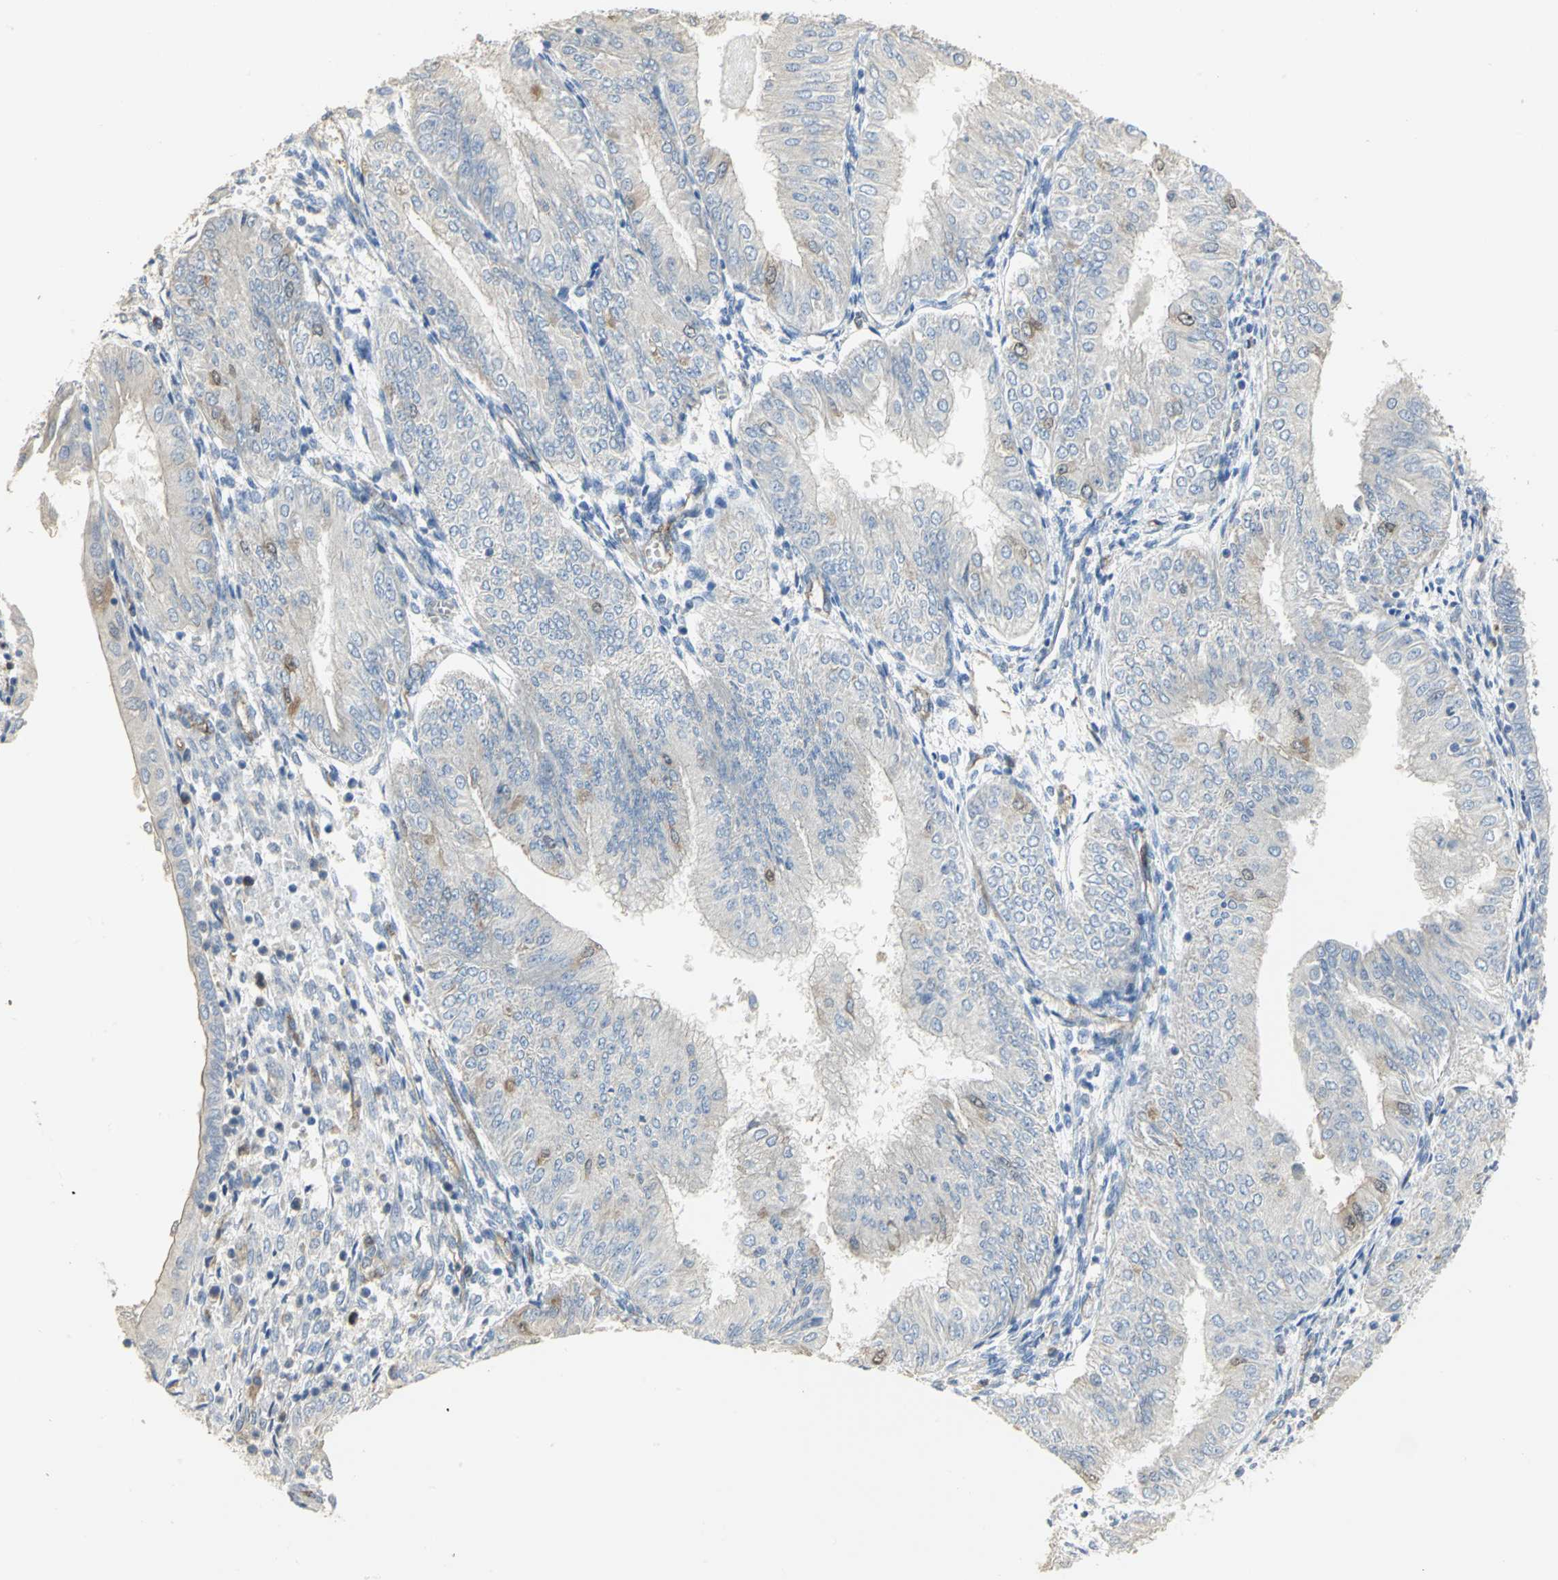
{"staining": {"intensity": "moderate", "quantity": "<25%", "location": "cytoplasmic/membranous"}, "tissue": "endometrial cancer", "cell_type": "Tumor cells", "image_type": "cancer", "snomed": [{"axis": "morphology", "description": "Adenocarcinoma, NOS"}, {"axis": "topography", "description": "Endometrium"}], "caption": "The image reveals a brown stain indicating the presence of a protein in the cytoplasmic/membranous of tumor cells in endometrial cancer (adenocarcinoma).", "gene": "DLGAP5", "patient": {"sex": "female", "age": 53}}